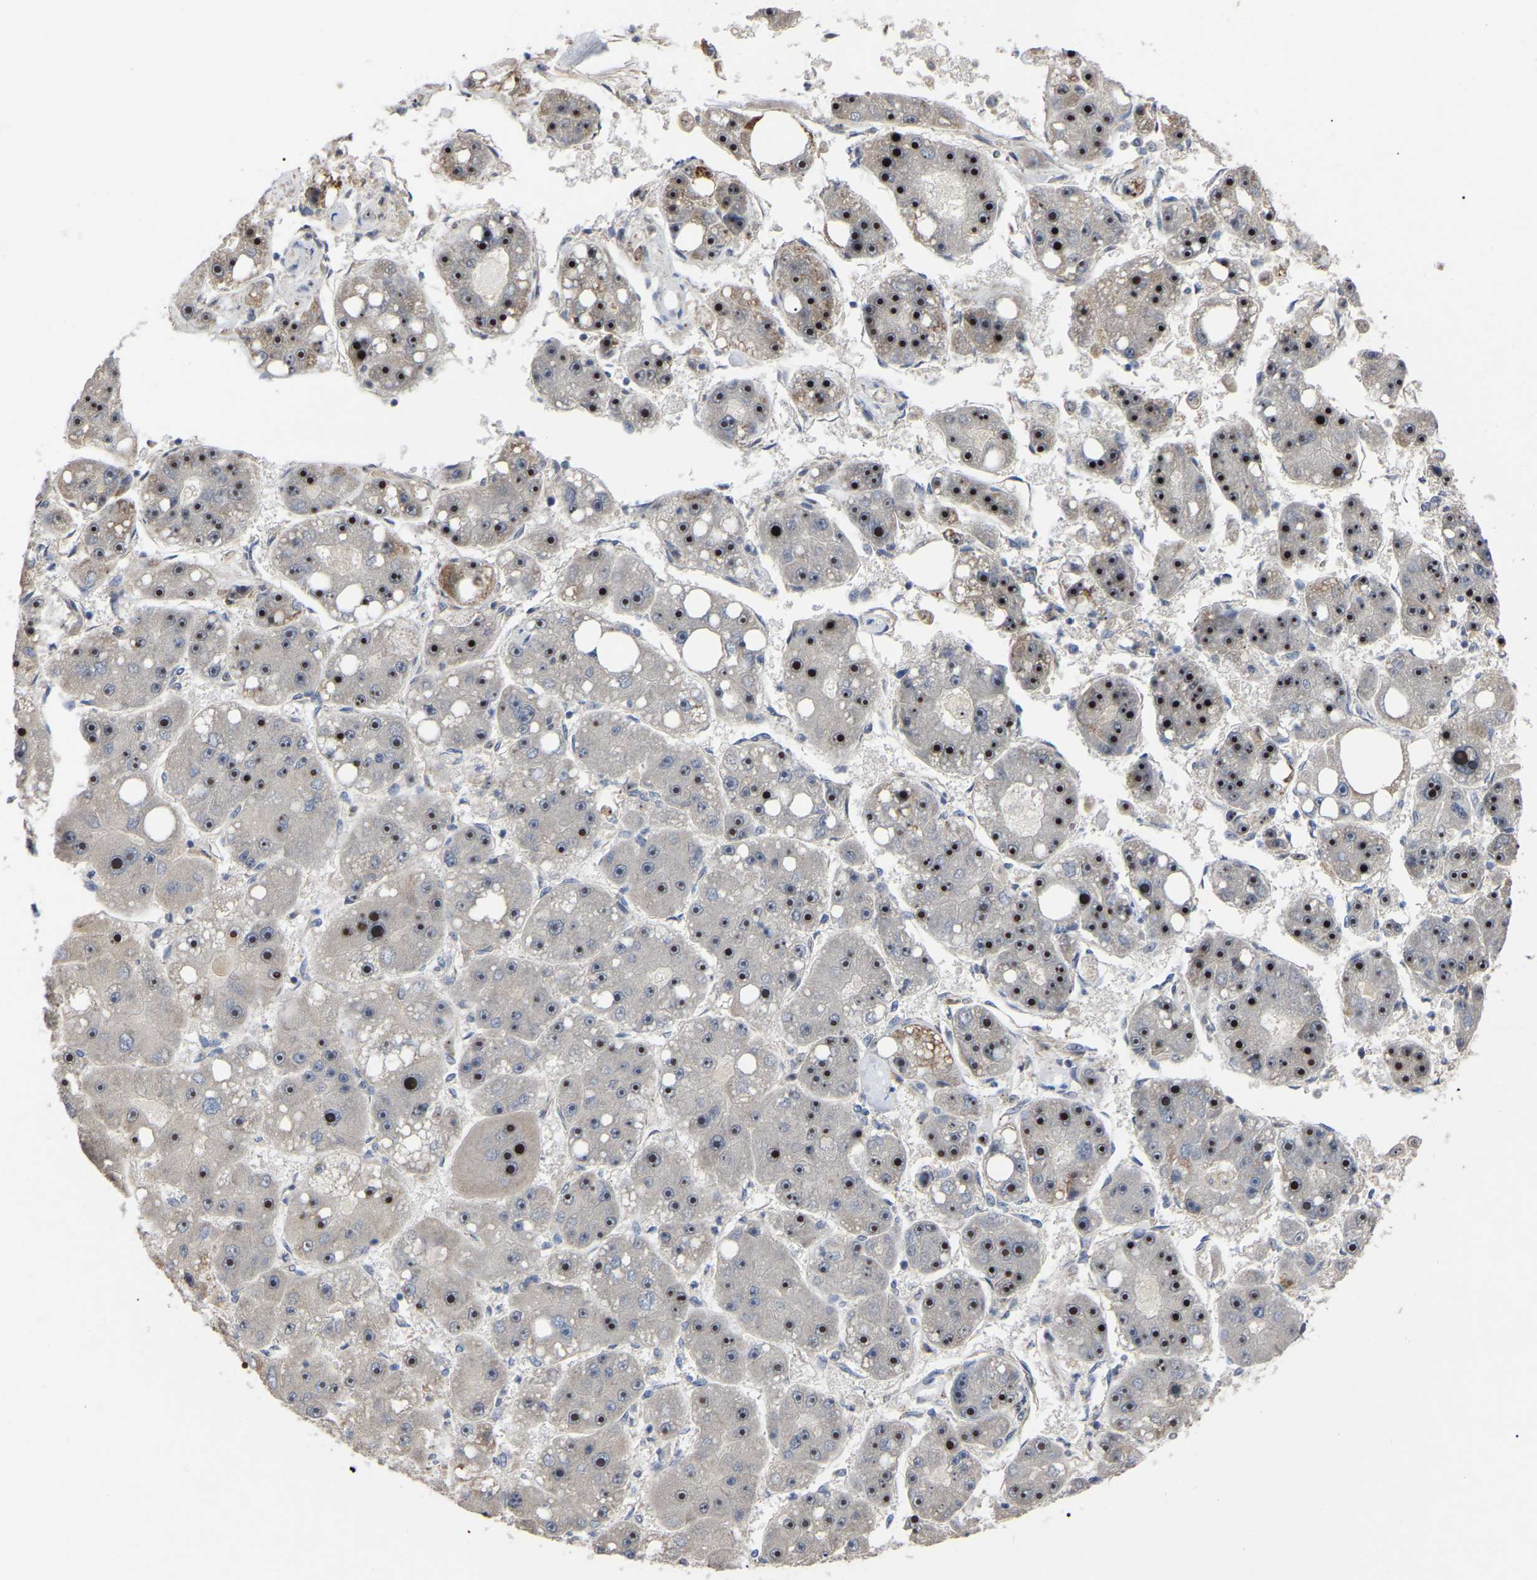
{"staining": {"intensity": "strong", "quantity": ">75%", "location": "nuclear"}, "tissue": "liver cancer", "cell_type": "Tumor cells", "image_type": "cancer", "snomed": [{"axis": "morphology", "description": "Carcinoma, Hepatocellular, NOS"}, {"axis": "topography", "description": "Liver"}], "caption": "Immunohistochemical staining of human liver hepatocellular carcinoma shows high levels of strong nuclear protein expression in about >75% of tumor cells.", "gene": "NOP53", "patient": {"sex": "female", "age": 61}}